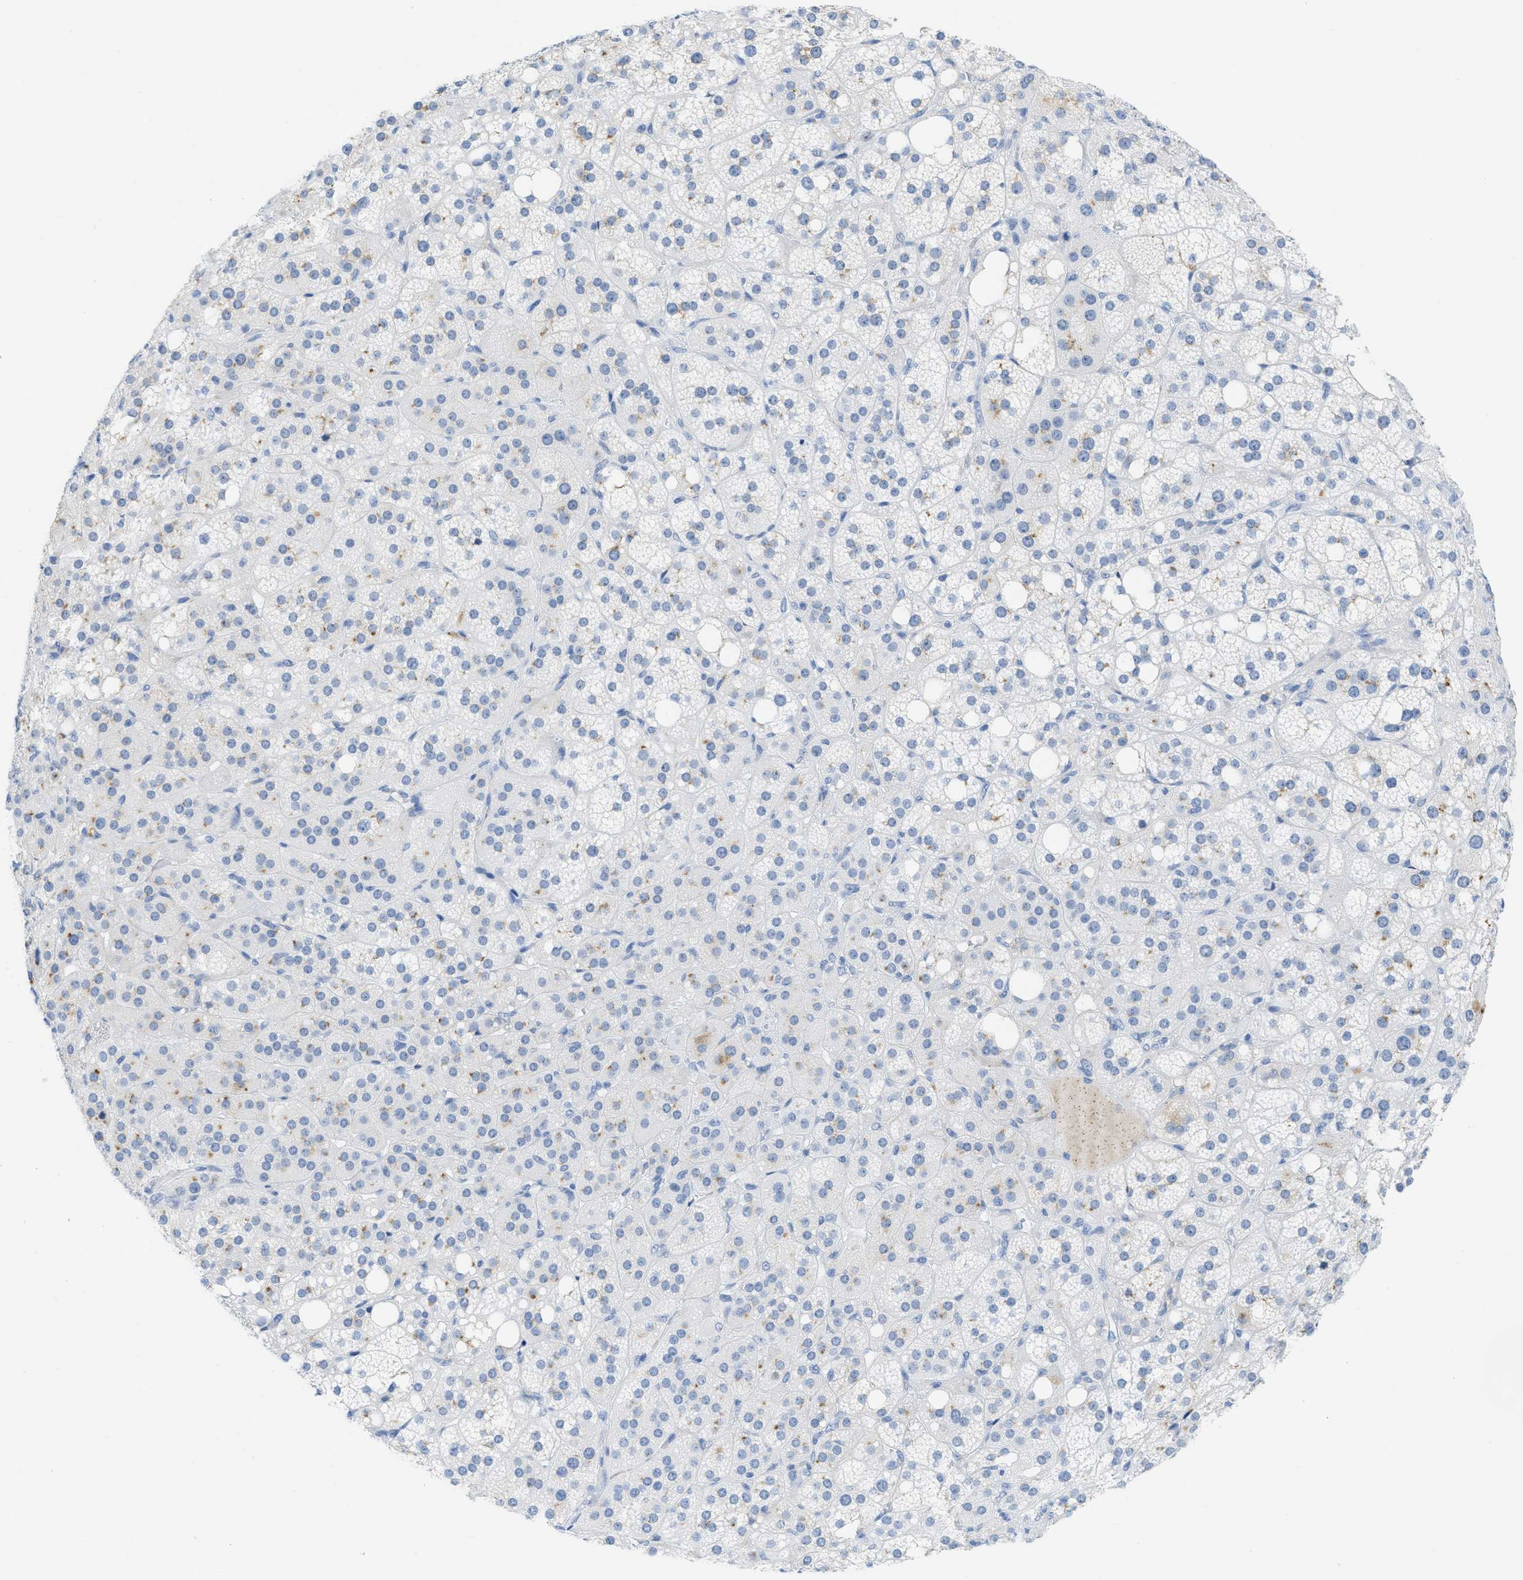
{"staining": {"intensity": "negative", "quantity": "none", "location": "none"}, "tissue": "adrenal gland", "cell_type": "Glandular cells", "image_type": "normal", "snomed": [{"axis": "morphology", "description": "Normal tissue, NOS"}, {"axis": "topography", "description": "Adrenal gland"}], "caption": "This histopathology image is of benign adrenal gland stained with IHC to label a protein in brown with the nuclei are counter-stained blue. There is no staining in glandular cells.", "gene": "WDR4", "patient": {"sex": "female", "age": 59}}